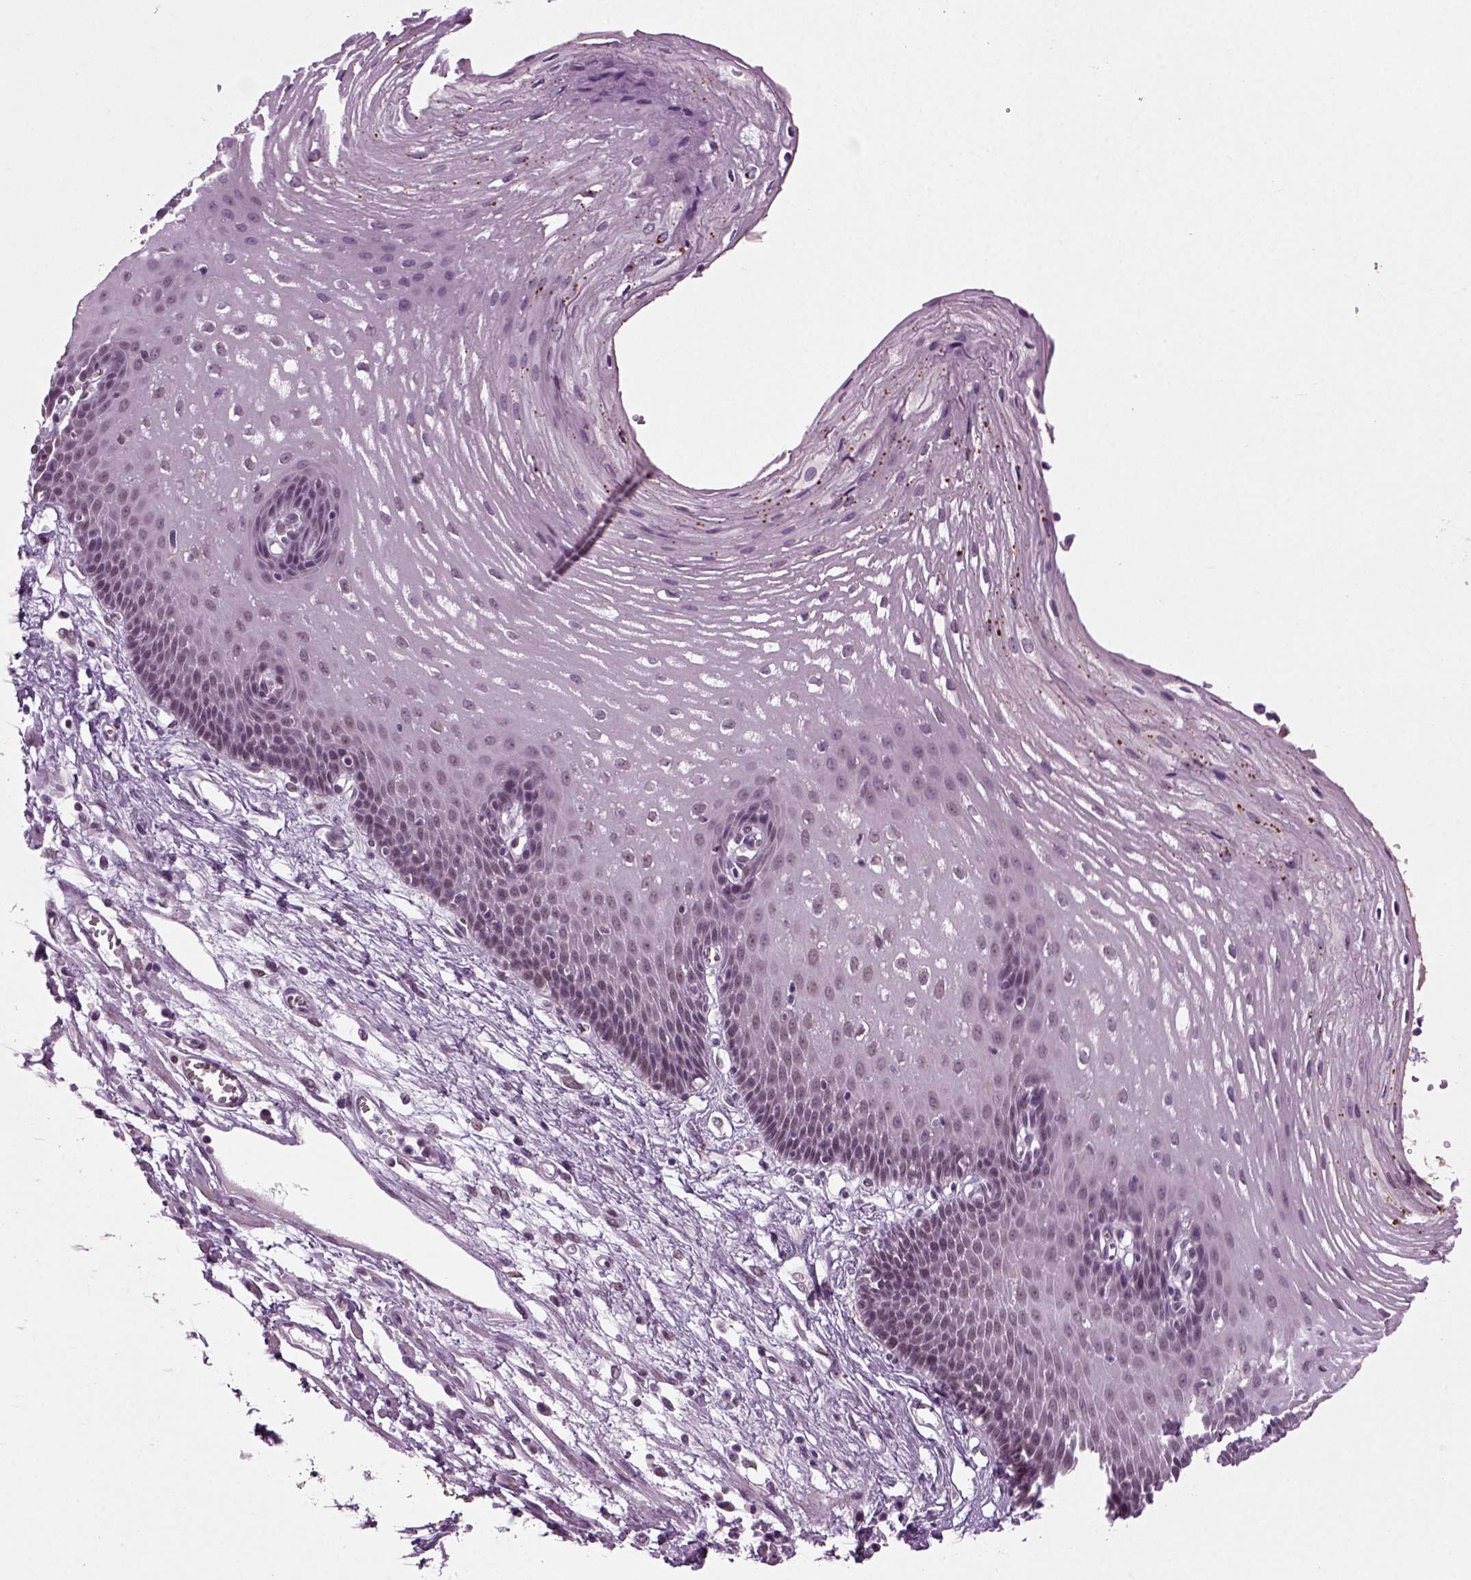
{"staining": {"intensity": "negative", "quantity": "none", "location": "none"}, "tissue": "esophagus", "cell_type": "Squamous epithelial cells", "image_type": "normal", "snomed": [{"axis": "morphology", "description": "Normal tissue, NOS"}, {"axis": "topography", "description": "Esophagus"}], "caption": "Immunohistochemistry of unremarkable human esophagus exhibits no positivity in squamous epithelial cells. The staining is performed using DAB brown chromogen with nuclei counter-stained in using hematoxylin.", "gene": "RCOR3", "patient": {"sex": "male", "age": 72}}